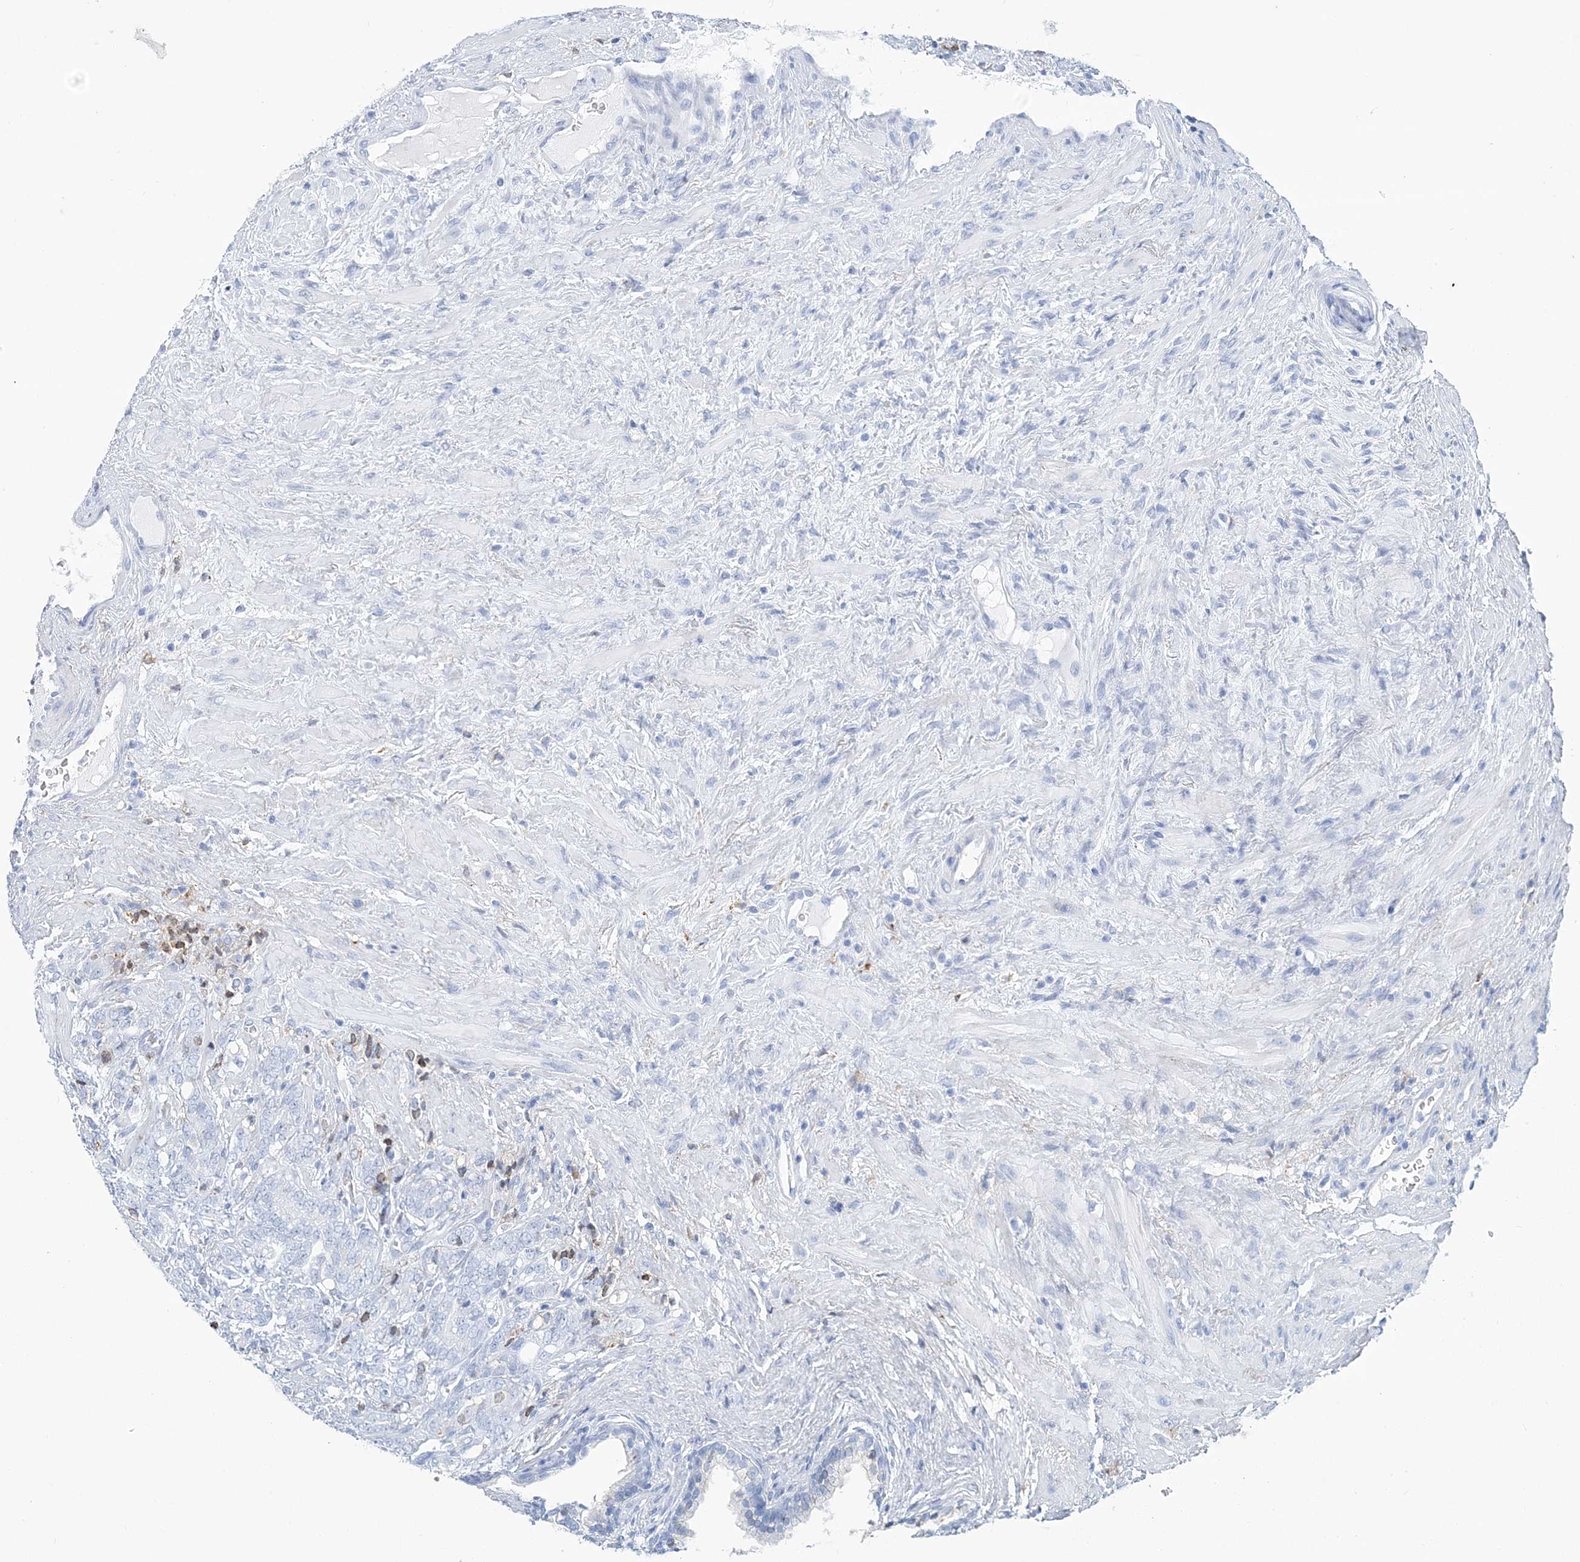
{"staining": {"intensity": "moderate", "quantity": "<25%", "location": "cytoplasmic/membranous"}, "tissue": "prostate cancer", "cell_type": "Tumor cells", "image_type": "cancer", "snomed": [{"axis": "morphology", "description": "Adenocarcinoma, High grade"}, {"axis": "topography", "description": "Prostate"}], "caption": "Approximately <25% of tumor cells in prostate cancer demonstrate moderate cytoplasmic/membranous protein staining as visualized by brown immunohistochemical staining.", "gene": "NKX6-1", "patient": {"sex": "male", "age": 57}}